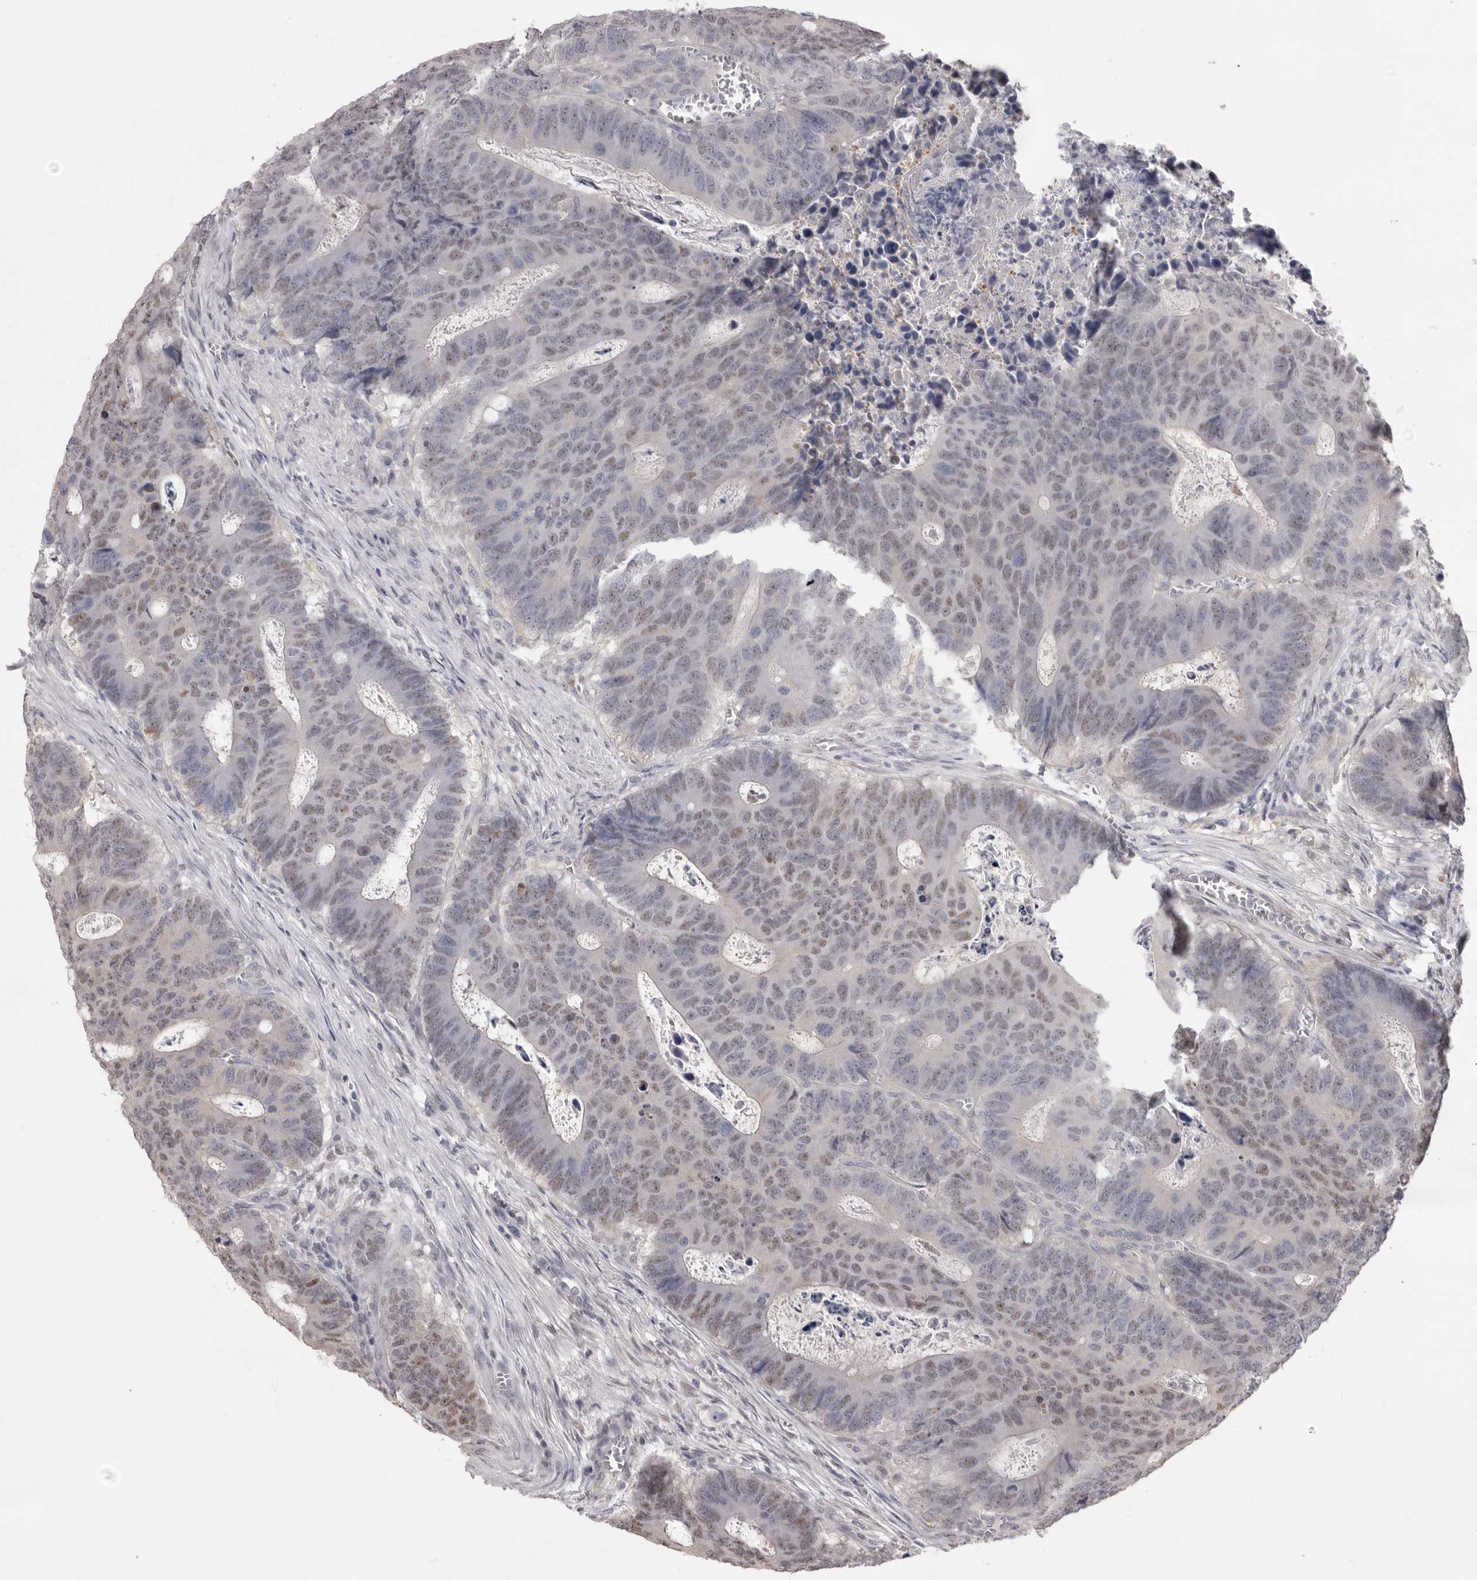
{"staining": {"intensity": "weak", "quantity": "25%-75%", "location": "nuclear"}, "tissue": "colorectal cancer", "cell_type": "Tumor cells", "image_type": "cancer", "snomed": [{"axis": "morphology", "description": "Adenocarcinoma, NOS"}, {"axis": "topography", "description": "Colon"}], "caption": "Brown immunohistochemical staining in human colorectal adenocarcinoma reveals weak nuclear expression in approximately 25%-75% of tumor cells.", "gene": "MDH1", "patient": {"sex": "male", "age": 87}}